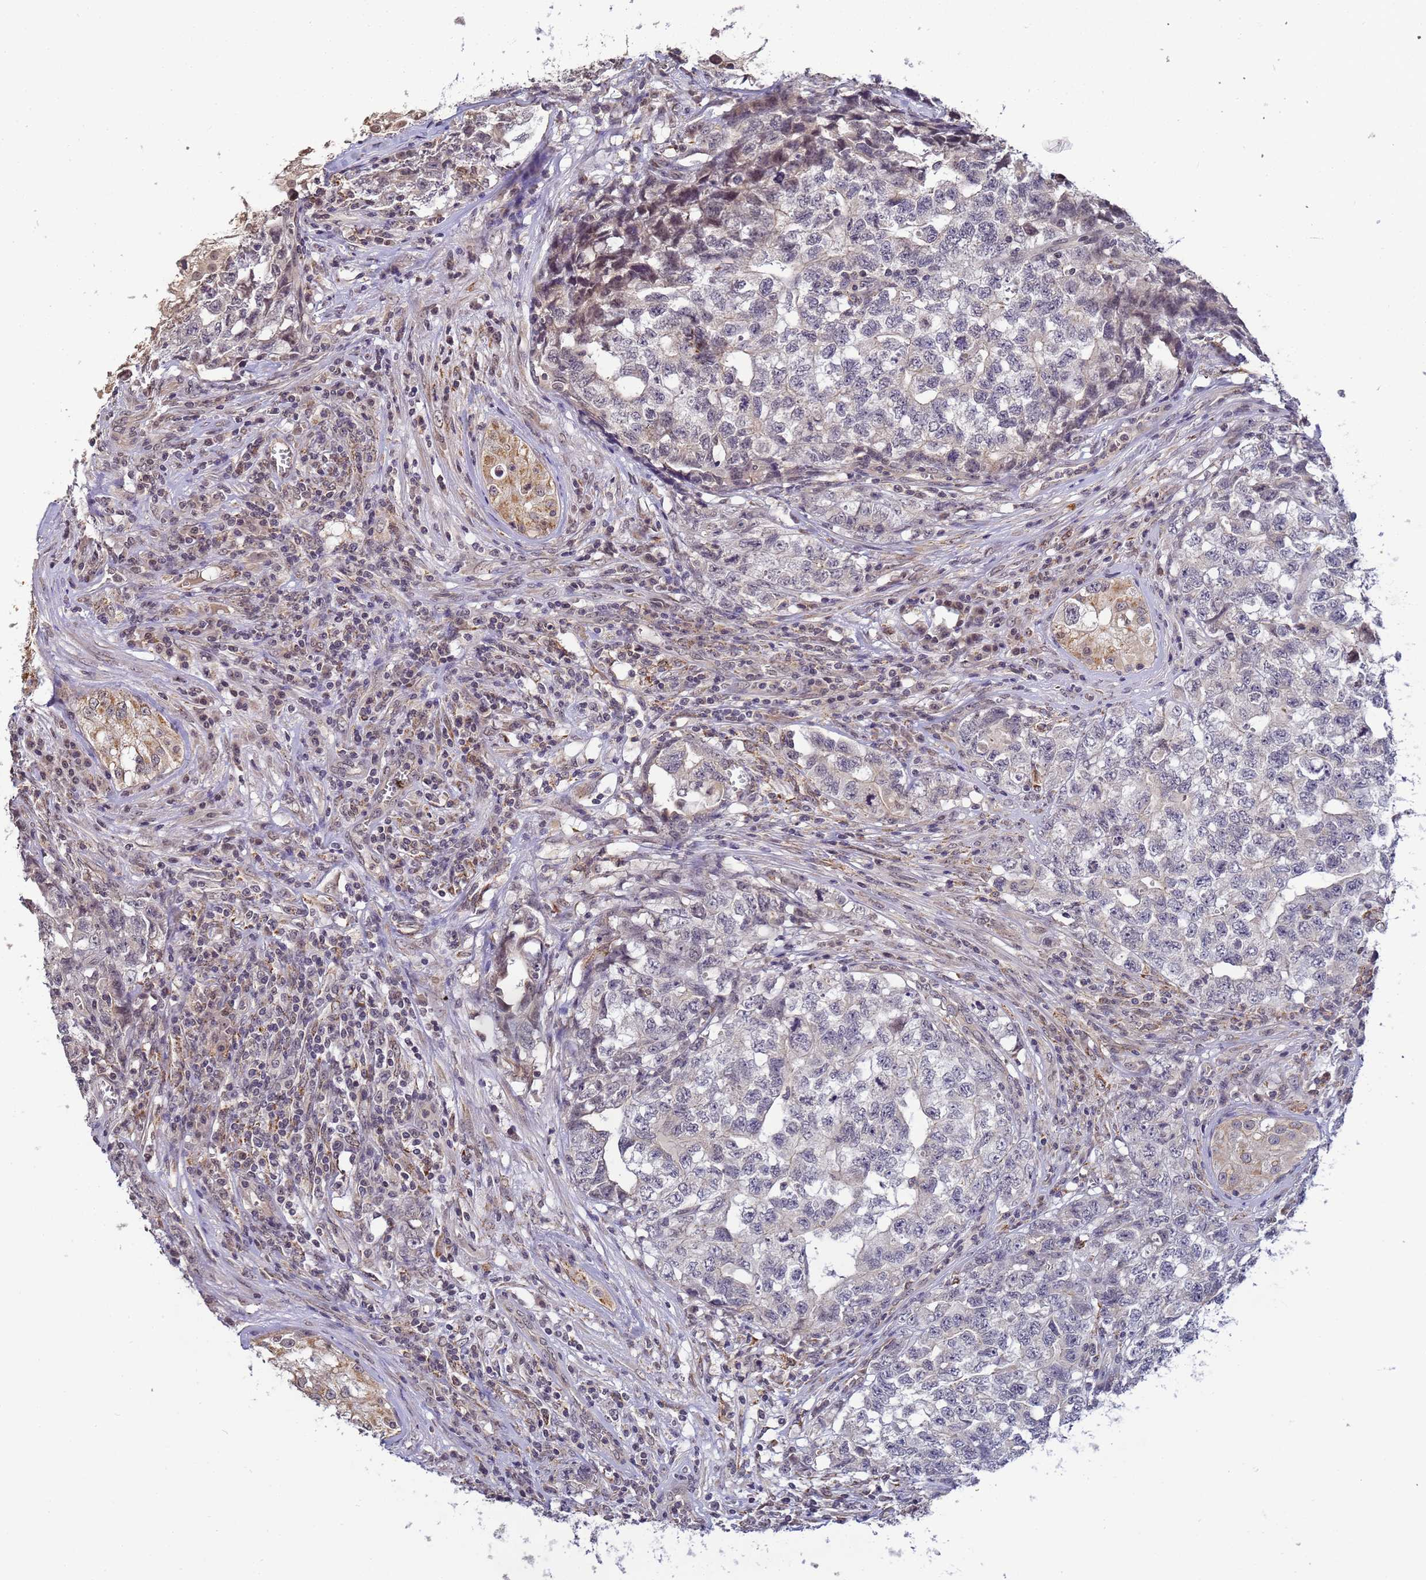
{"staining": {"intensity": "negative", "quantity": "none", "location": "none"}, "tissue": "testis cancer", "cell_type": "Tumor cells", "image_type": "cancer", "snomed": [{"axis": "morphology", "description": "Carcinoma, Embryonal, NOS"}, {"axis": "topography", "description": "Testis"}], "caption": "The photomicrograph reveals no significant positivity in tumor cells of testis cancer. Brightfield microscopy of immunohistochemistry (IHC) stained with DAB (3,3'-diaminobenzidine) (brown) and hematoxylin (blue), captured at high magnification.", "gene": "MYL7", "patient": {"sex": "male", "age": 31}}